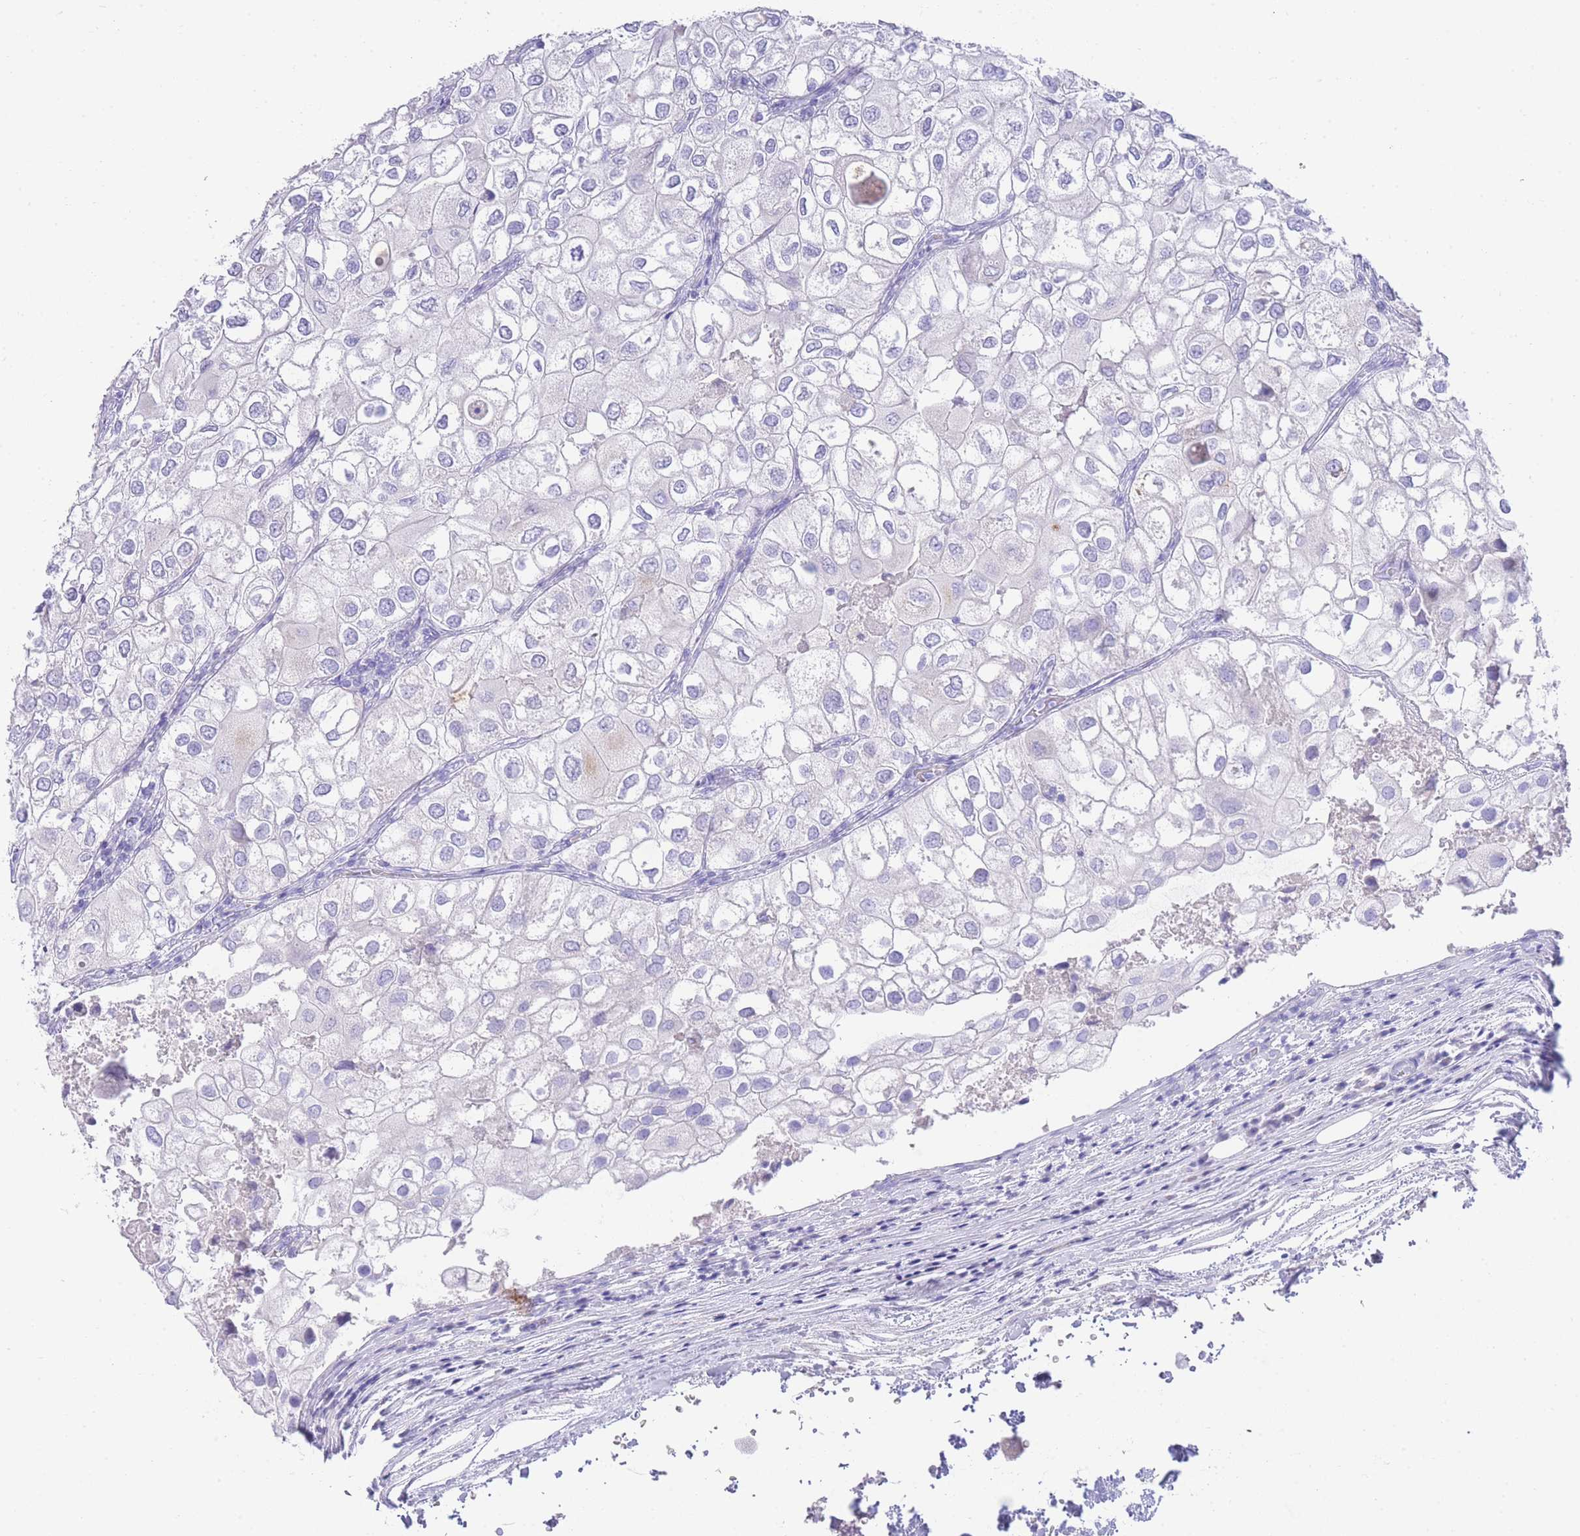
{"staining": {"intensity": "negative", "quantity": "none", "location": "none"}, "tissue": "urothelial cancer", "cell_type": "Tumor cells", "image_type": "cancer", "snomed": [{"axis": "morphology", "description": "Urothelial carcinoma, High grade"}, {"axis": "topography", "description": "Urinary bladder"}], "caption": "This is an immunohistochemistry micrograph of urothelial cancer. There is no expression in tumor cells.", "gene": "LRRC37A", "patient": {"sex": "male", "age": 64}}